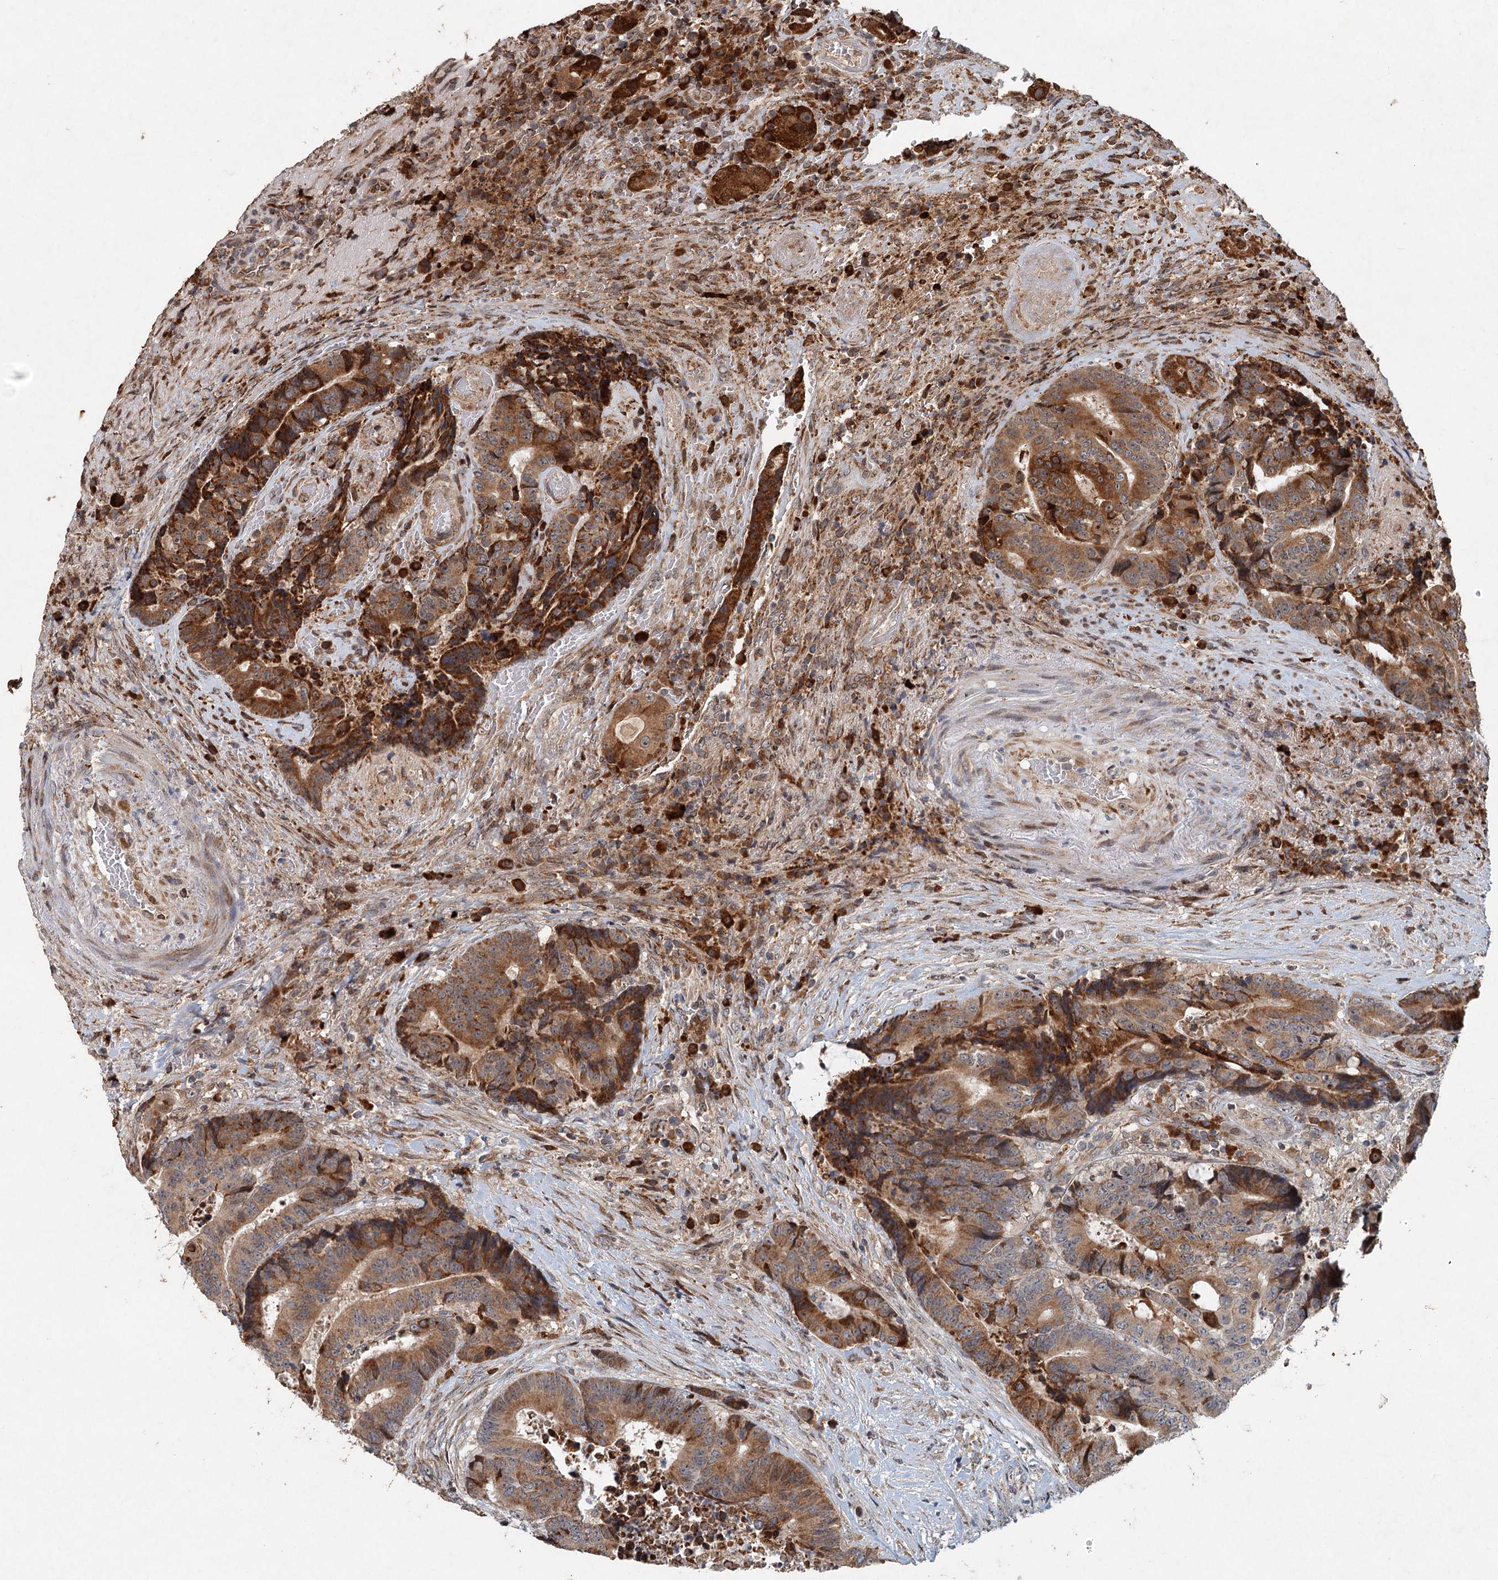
{"staining": {"intensity": "strong", "quantity": ">75%", "location": "cytoplasmic/membranous"}, "tissue": "colorectal cancer", "cell_type": "Tumor cells", "image_type": "cancer", "snomed": [{"axis": "morphology", "description": "Adenocarcinoma, NOS"}, {"axis": "topography", "description": "Rectum"}], "caption": "Immunohistochemical staining of colorectal cancer reveals strong cytoplasmic/membranous protein staining in about >75% of tumor cells.", "gene": "SRPX2", "patient": {"sex": "male", "age": 69}}